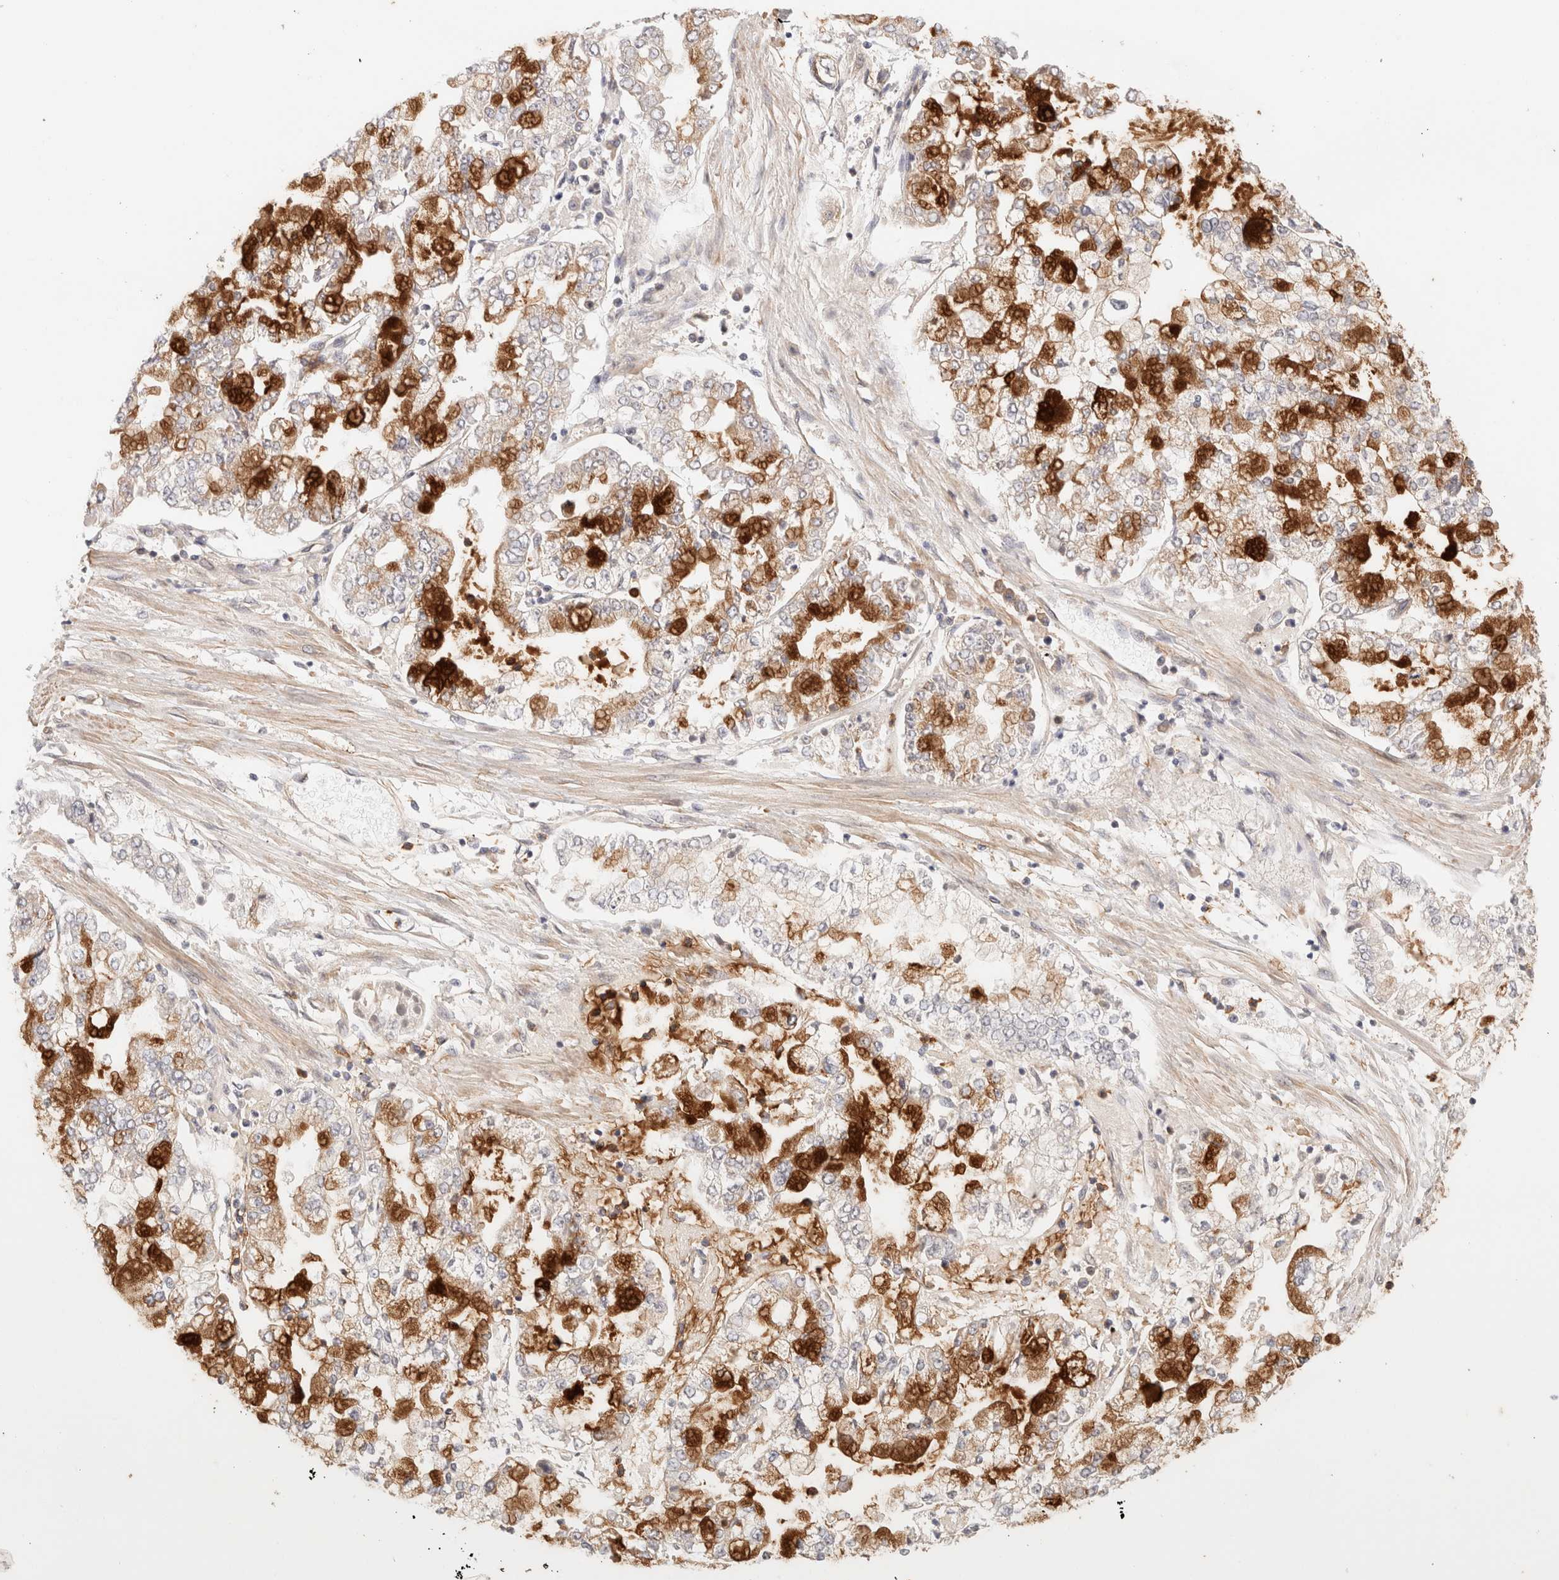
{"staining": {"intensity": "strong", "quantity": "25%-75%", "location": "cytoplasmic/membranous,nuclear"}, "tissue": "stomach cancer", "cell_type": "Tumor cells", "image_type": "cancer", "snomed": [{"axis": "morphology", "description": "Adenocarcinoma, NOS"}, {"axis": "topography", "description": "Stomach"}], "caption": "Stomach cancer was stained to show a protein in brown. There is high levels of strong cytoplasmic/membranous and nuclear positivity in approximately 25%-75% of tumor cells. The staining was performed using DAB (3,3'-diaminobenzidine), with brown indicating positive protein expression. Nuclei are stained blue with hematoxylin.", "gene": "BRPF3", "patient": {"sex": "male", "age": 76}}